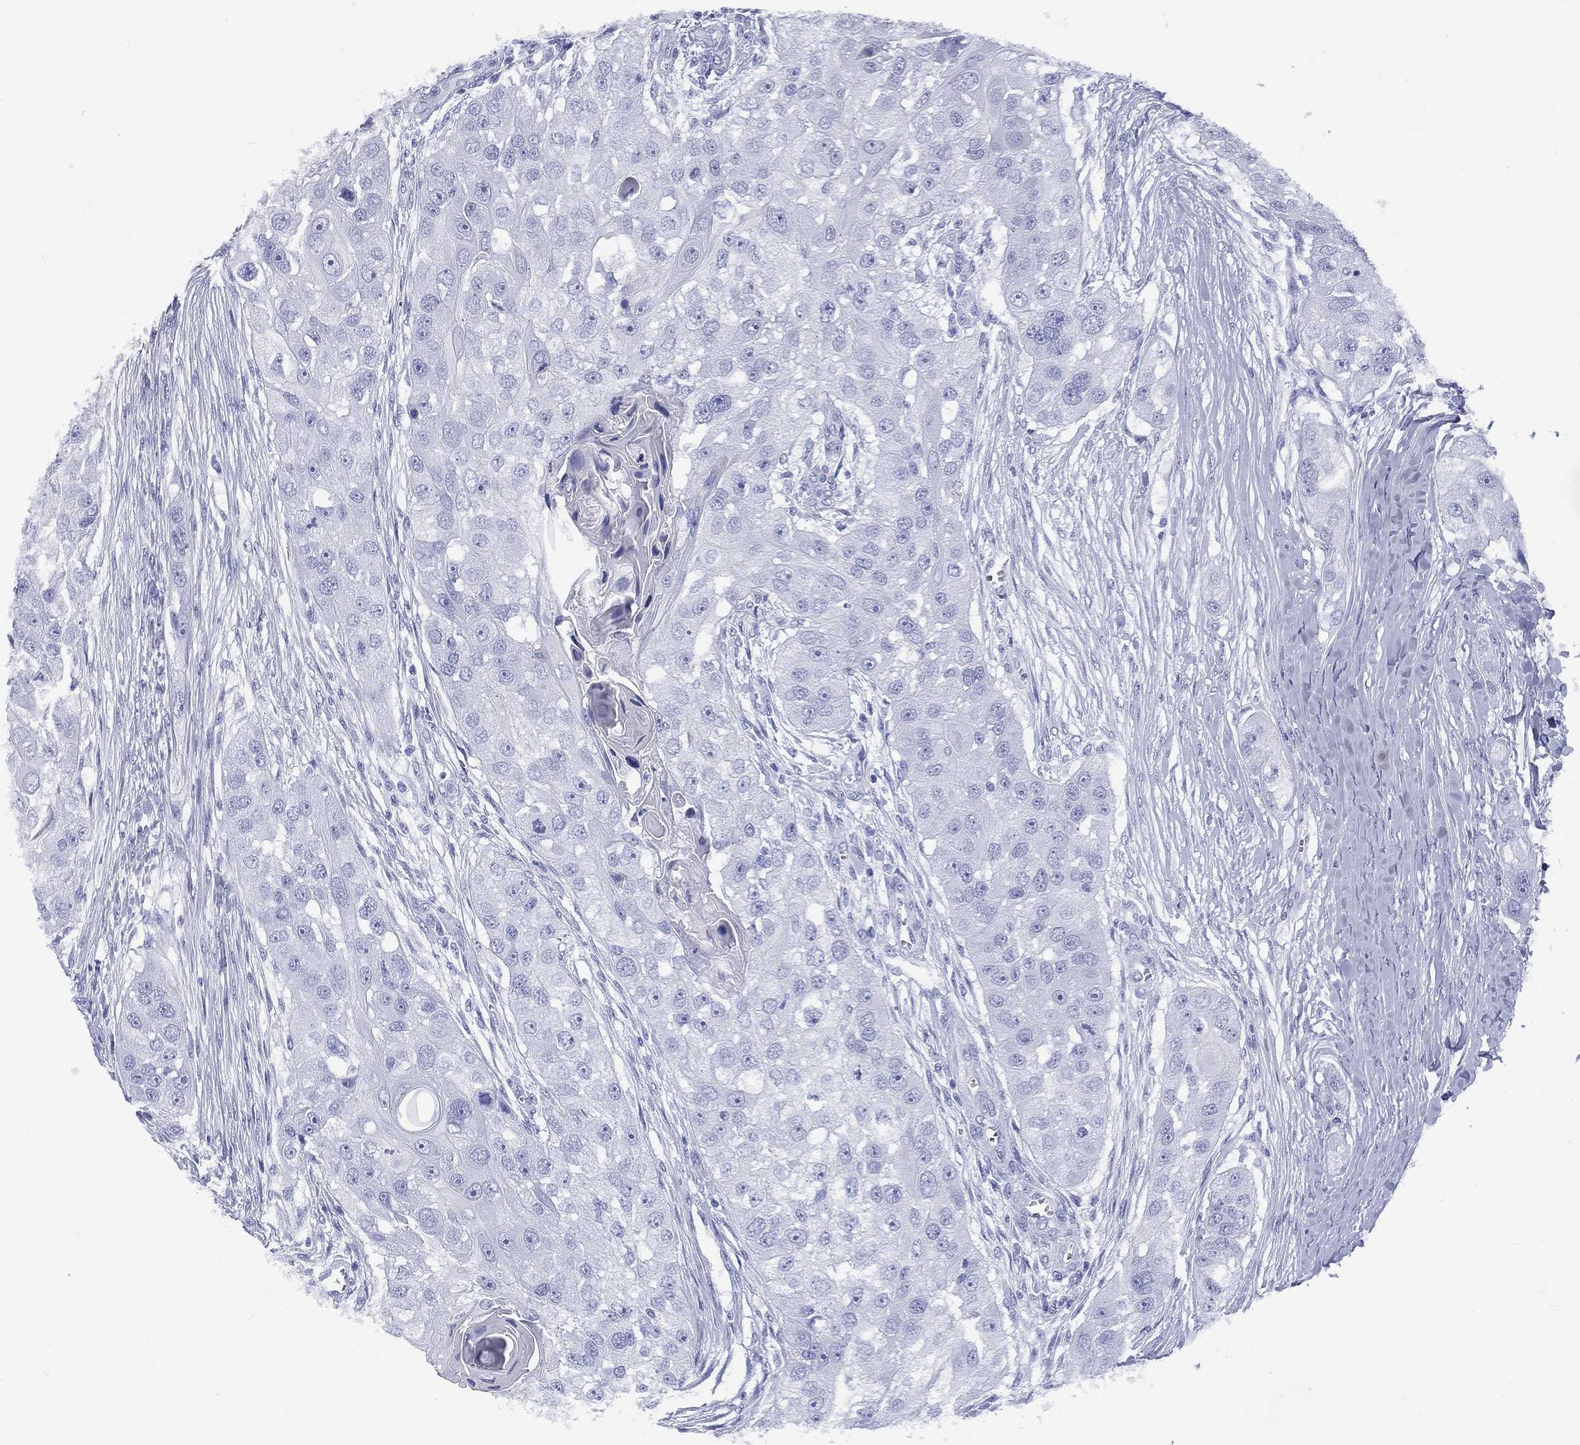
{"staining": {"intensity": "negative", "quantity": "none", "location": "none"}, "tissue": "head and neck cancer", "cell_type": "Tumor cells", "image_type": "cancer", "snomed": [{"axis": "morphology", "description": "Normal tissue, NOS"}, {"axis": "morphology", "description": "Squamous cell carcinoma, NOS"}, {"axis": "topography", "description": "Skeletal muscle"}, {"axis": "topography", "description": "Head-Neck"}], "caption": "The immunohistochemistry (IHC) image has no significant staining in tumor cells of head and neck squamous cell carcinoma tissue.", "gene": "ETNPPL", "patient": {"sex": "male", "age": 51}}